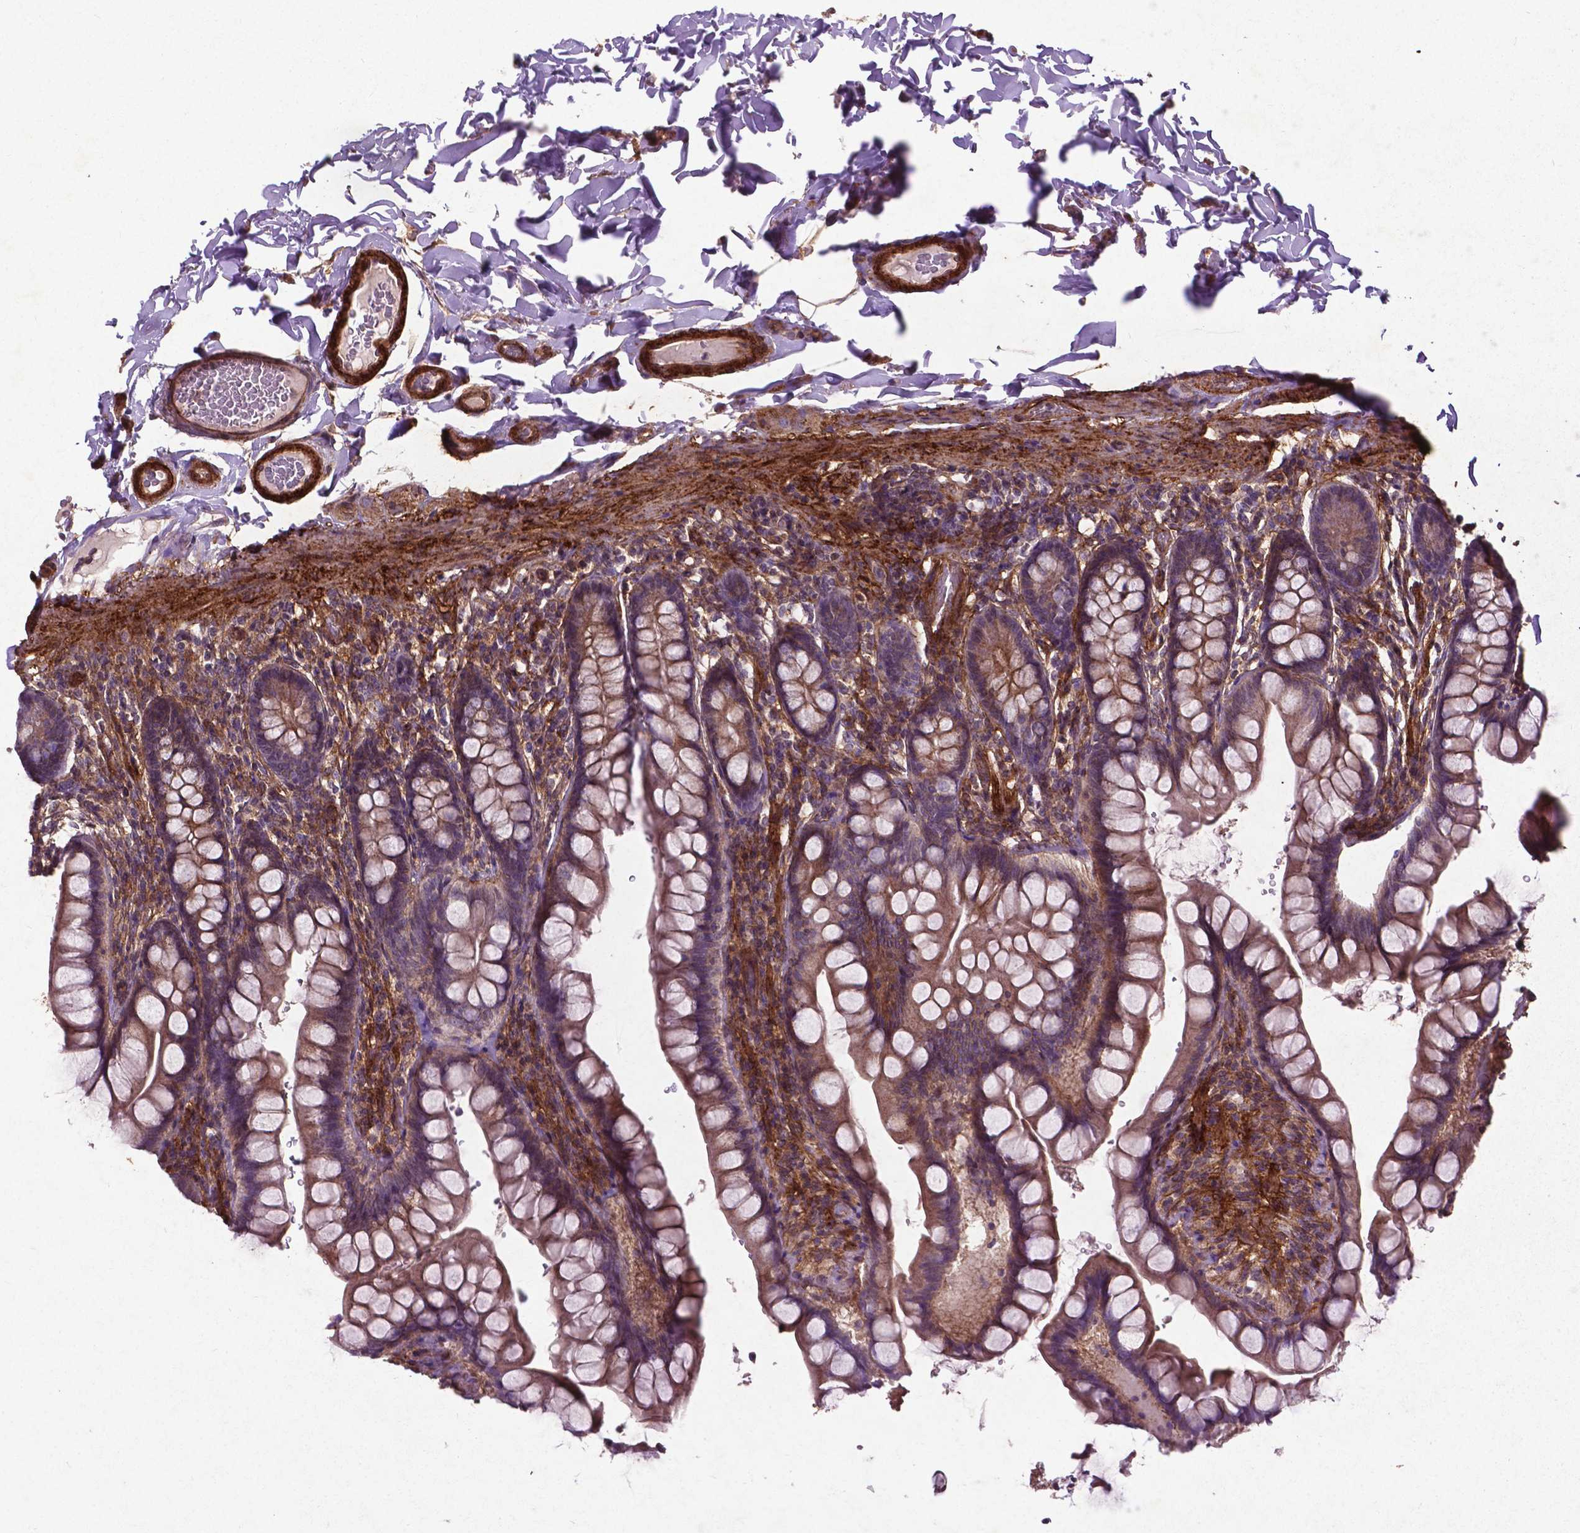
{"staining": {"intensity": "moderate", "quantity": ">75%", "location": "cytoplasmic/membranous"}, "tissue": "small intestine", "cell_type": "Glandular cells", "image_type": "normal", "snomed": [{"axis": "morphology", "description": "Normal tissue, NOS"}, {"axis": "topography", "description": "Small intestine"}], "caption": "IHC histopathology image of unremarkable small intestine: human small intestine stained using IHC demonstrates medium levels of moderate protein expression localized specifically in the cytoplasmic/membranous of glandular cells, appearing as a cytoplasmic/membranous brown color.", "gene": "RRAS", "patient": {"sex": "male", "age": 70}}